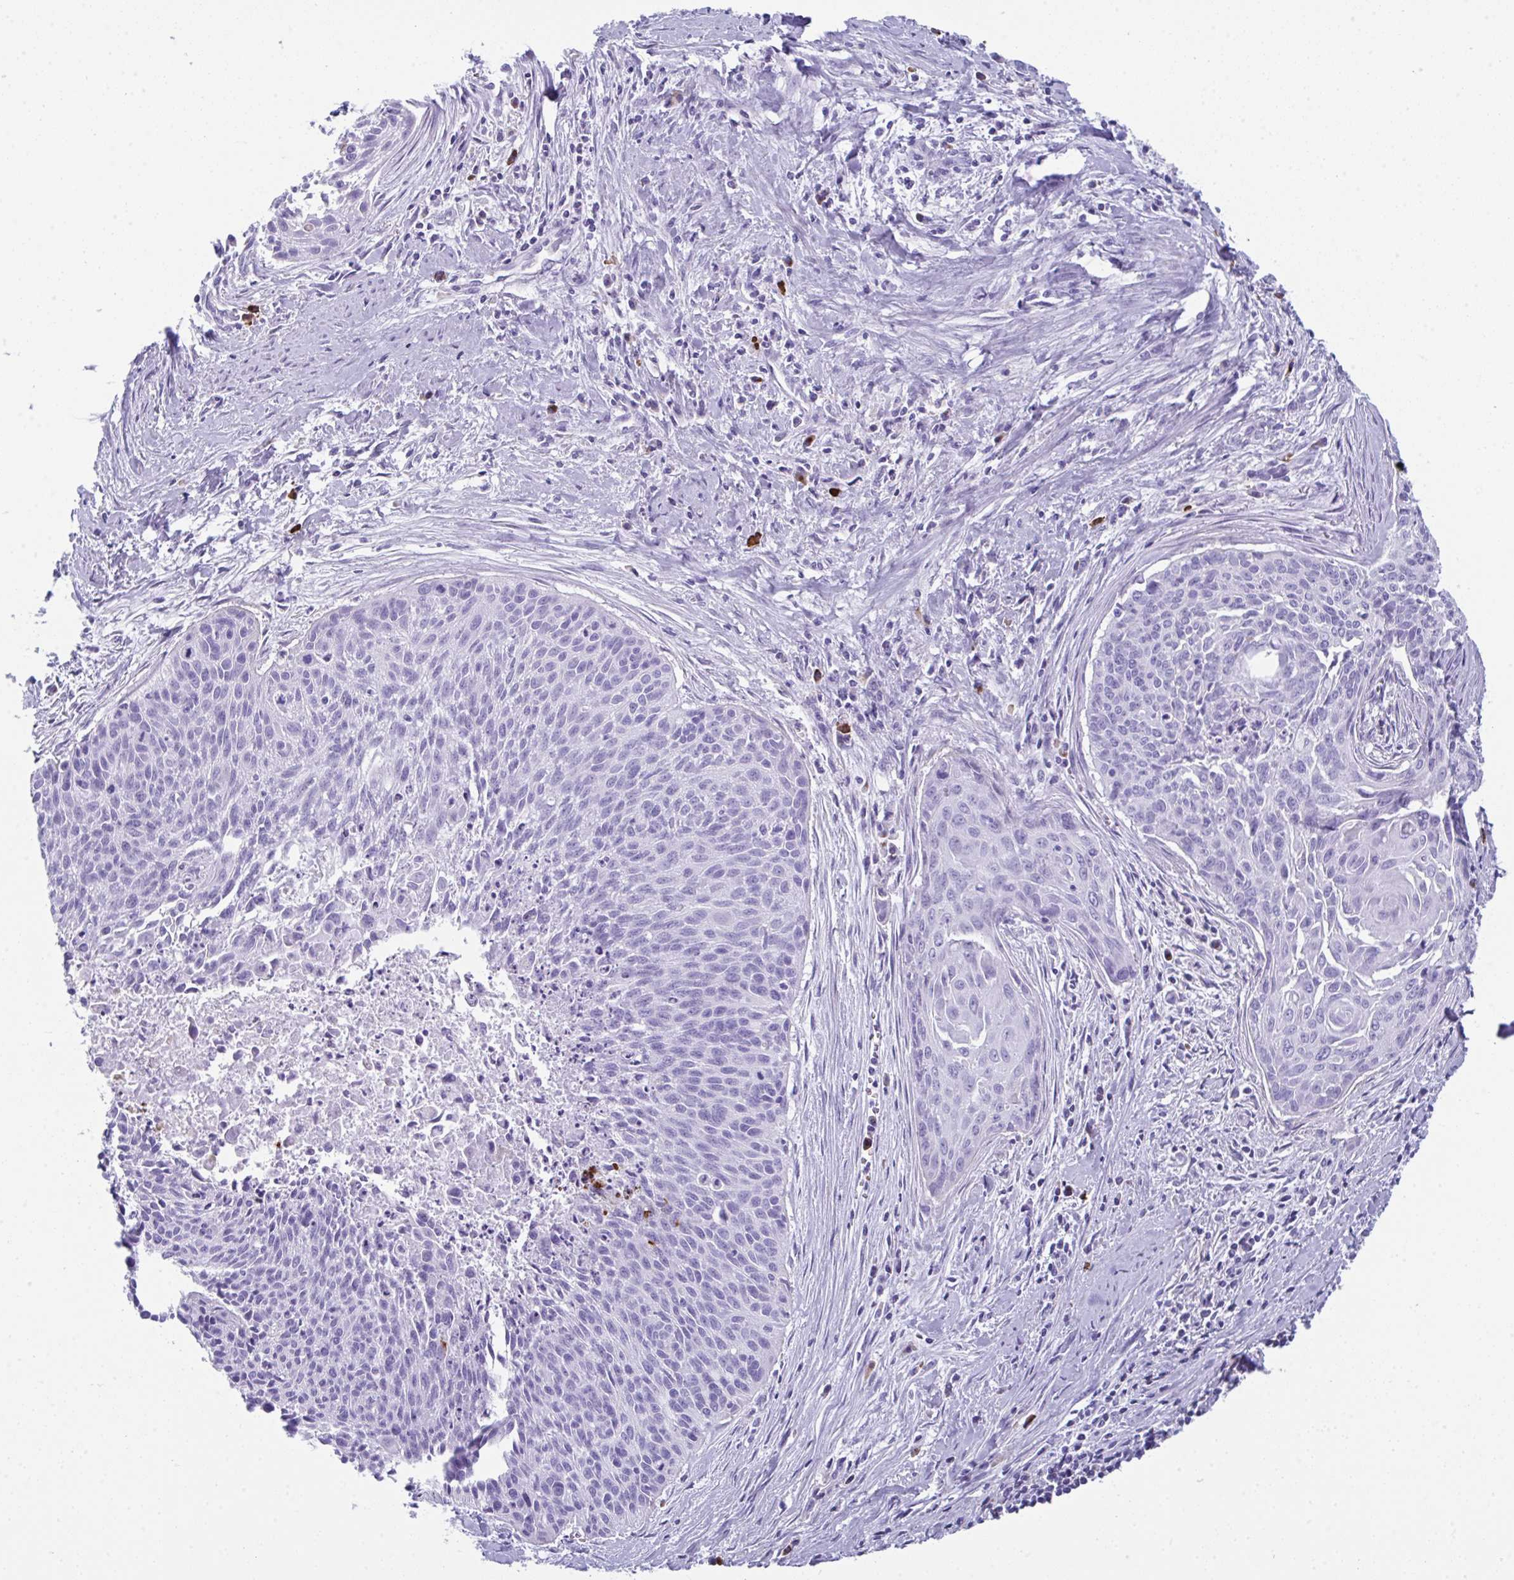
{"staining": {"intensity": "negative", "quantity": "none", "location": "none"}, "tissue": "cervical cancer", "cell_type": "Tumor cells", "image_type": "cancer", "snomed": [{"axis": "morphology", "description": "Squamous cell carcinoma, NOS"}, {"axis": "topography", "description": "Cervix"}], "caption": "An immunohistochemistry (IHC) histopathology image of cervical squamous cell carcinoma is shown. There is no staining in tumor cells of cervical squamous cell carcinoma.", "gene": "JCHAIN", "patient": {"sex": "female", "age": 55}}